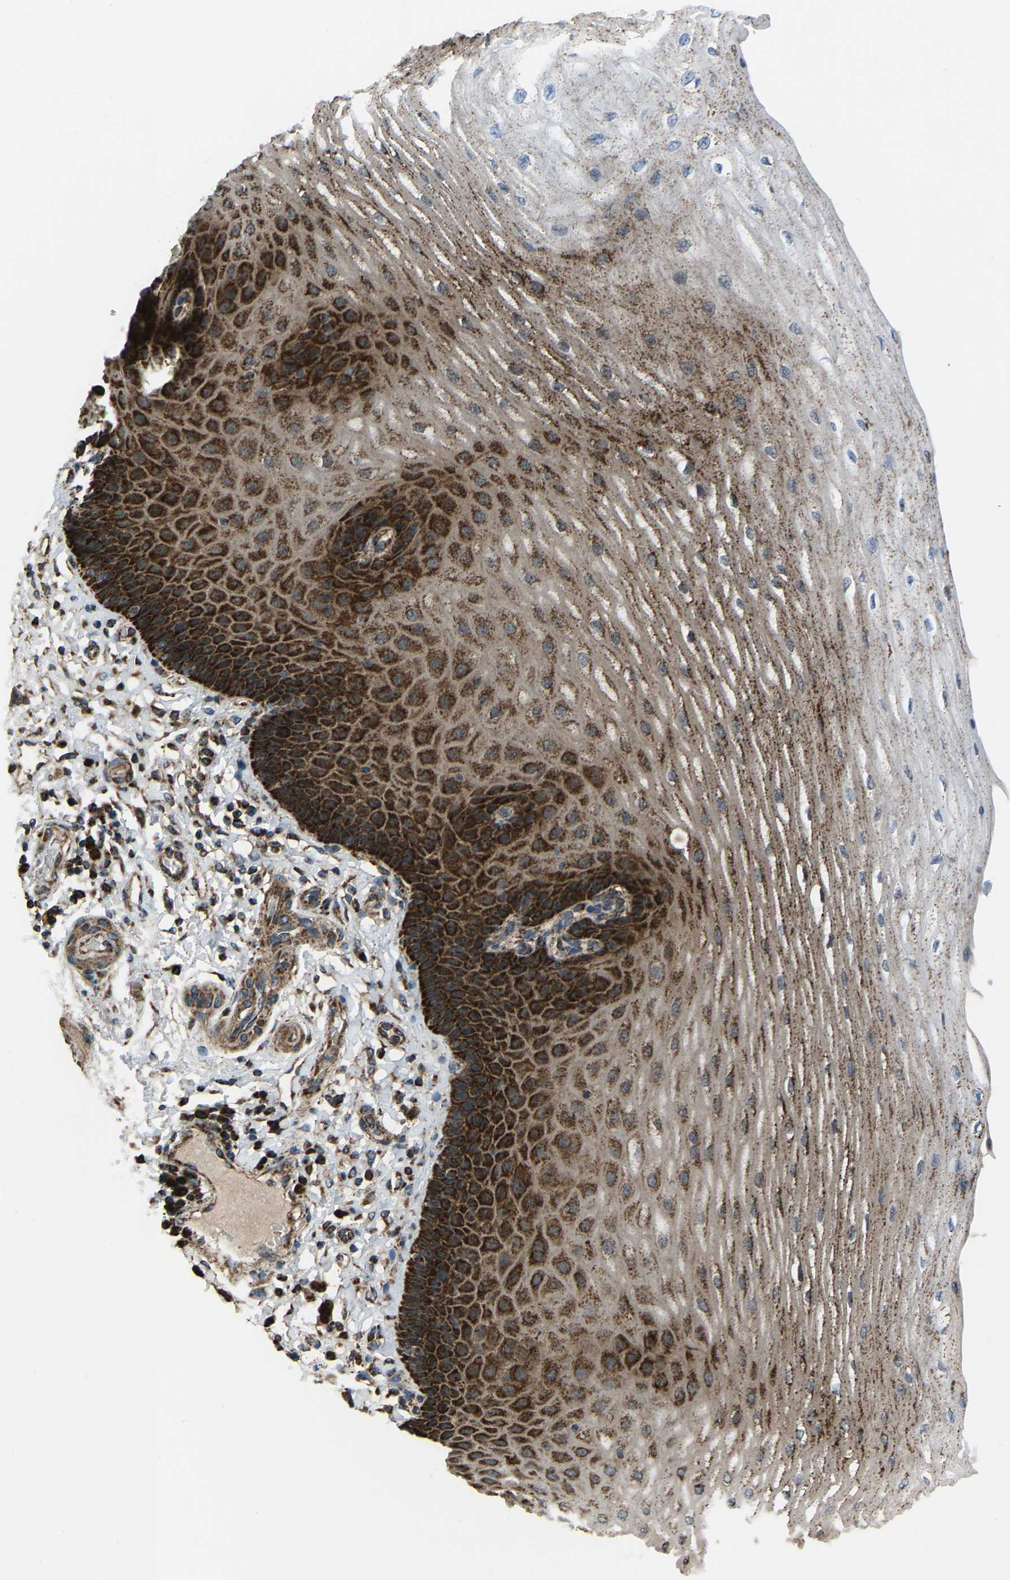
{"staining": {"intensity": "strong", "quantity": ">75%", "location": "cytoplasmic/membranous"}, "tissue": "esophagus", "cell_type": "Squamous epithelial cells", "image_type": "normal", "snomed": [{"axis": "morphology", "description": "Normal tissue, NOS"}, {"axis": "topography", "description": "Esophagus"}], "caption": "This histopathology image displays immunohistochemistry (IHC) staining of benign esophagus, with high strong cytoplasmic/membranous positivity in approximately >75% of squamous epithelial cells.", "gene": "AKR1A1", "patient": {"sex": "male", "age": 54}}